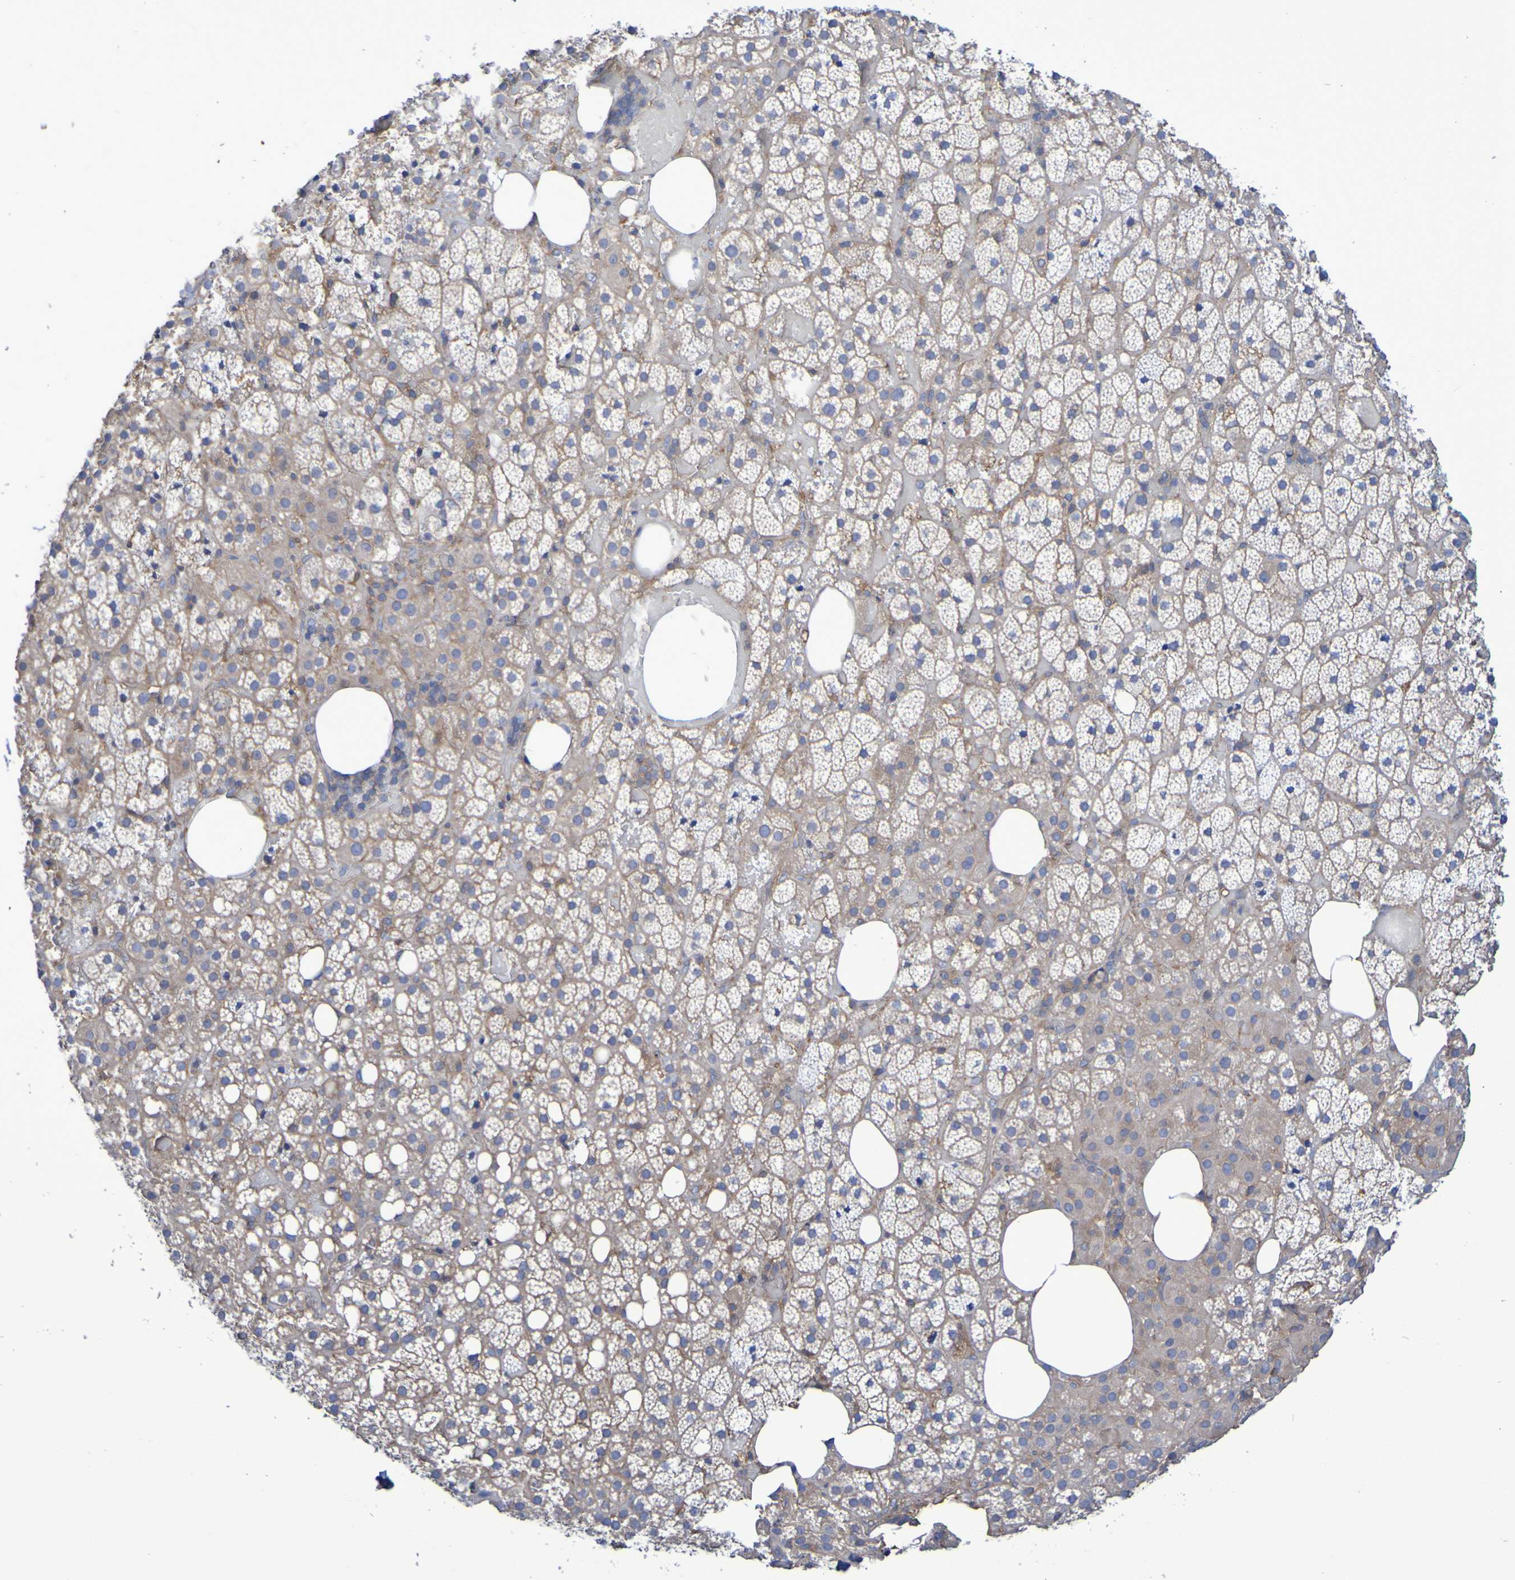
{"staining": {"intensity": "weak", "quantity": ">75%", "location": "cytoplasmic/membranous"}, "tissue": "adrenal gland", "cell_type": "Glandular cells", "image_type": "normal", "snomed": [{"axis": "morphology", "description": "Normal tissue, NOS"}, {"axis": "topography", "description": "Adrenal gland"}], "caption": "This image reveals immunohistochemistry (IHC) staining of benign human adrenal gland, with low weak cytoplasmic/membranous staining in approximately >75% of glandular cells.", "gene": "SYNJ1", "patient": {"sex": "female", "age": 59}}